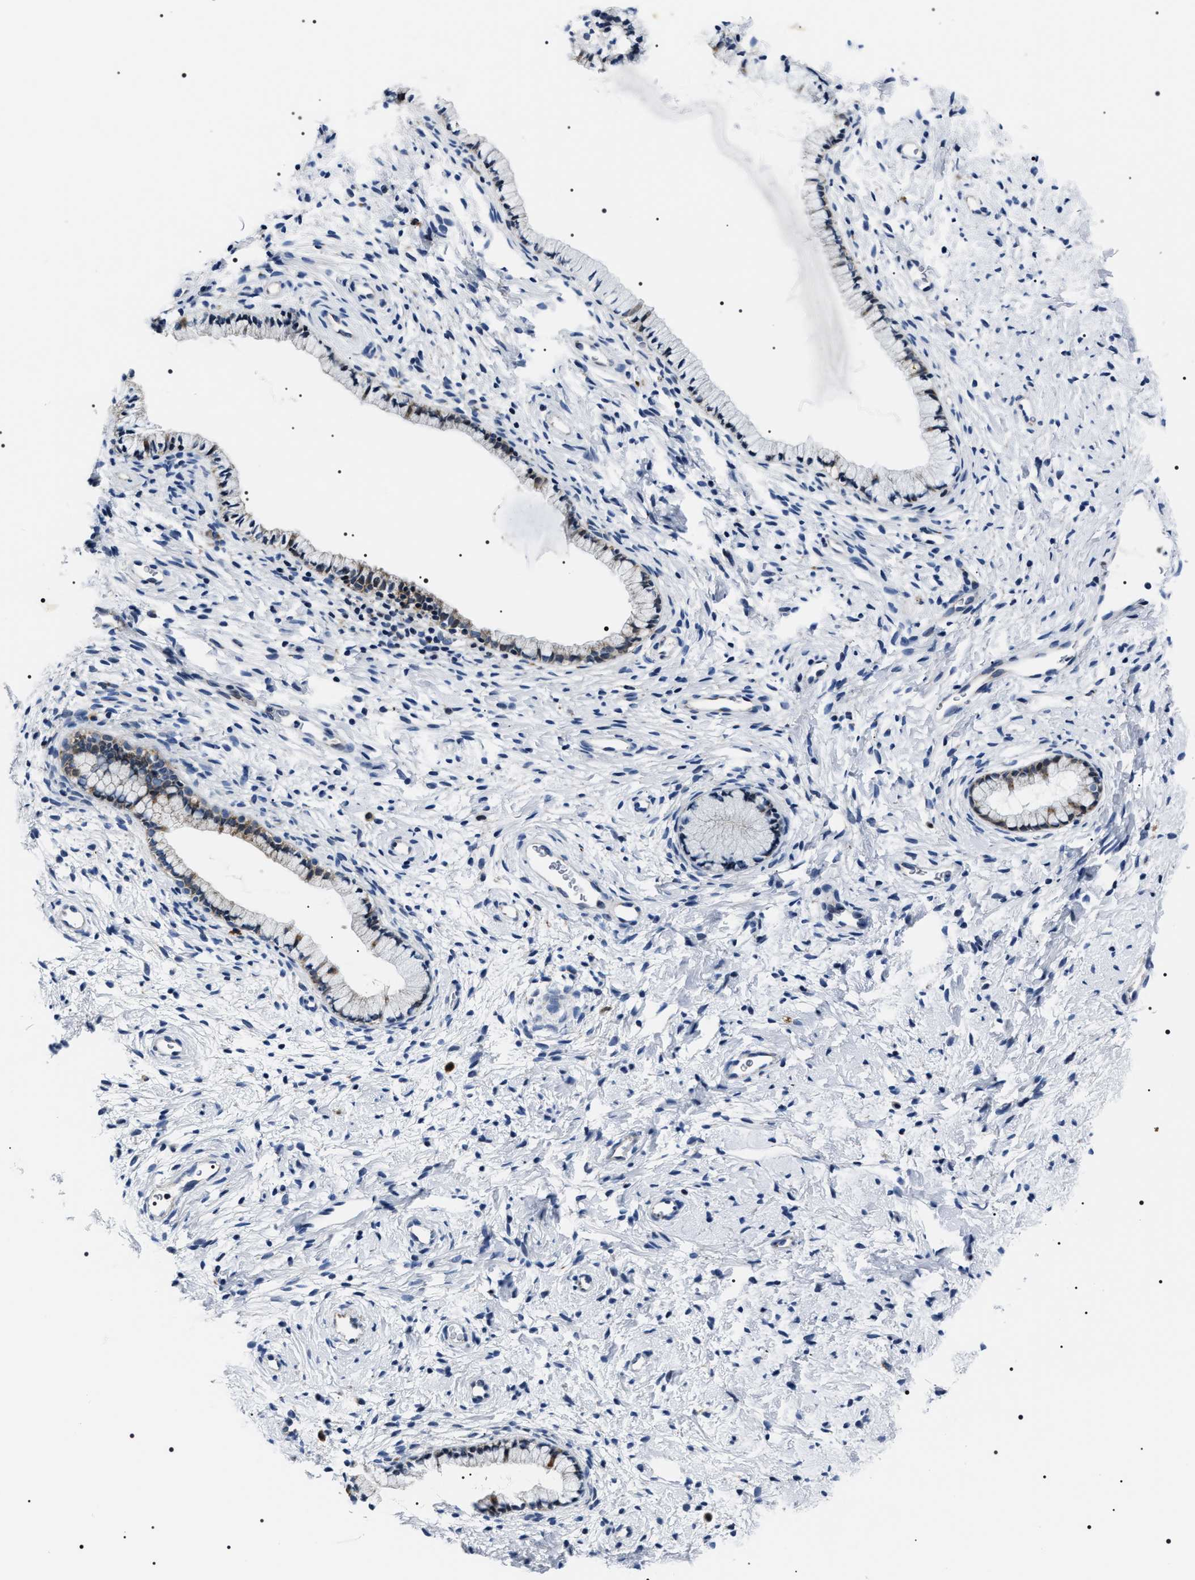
{"staining": {"intensity": "moderate", "quantity": "25%-75%", "location": "cytoplasmic/membranous"}, "tissue": "cervix", "cell_type": "Glandular cells", "image_type": "normal", "snomed": [{"axis": "morphology", "description": "Normal tissue, NOS"}, {"axis": "topography", "description": "Cervix"}], "caption": "Unremarkable cervix was stained to show a protein in brown. There is medium levels of moderate cytoplasmic/membranous positivity in approximately 25%-75% of glandular cells. (DAB IHC, brown staining for protein, blue staining for nuclei).", "gene": "NTMT1", "patient": {"sex": "female", "age": 72}}